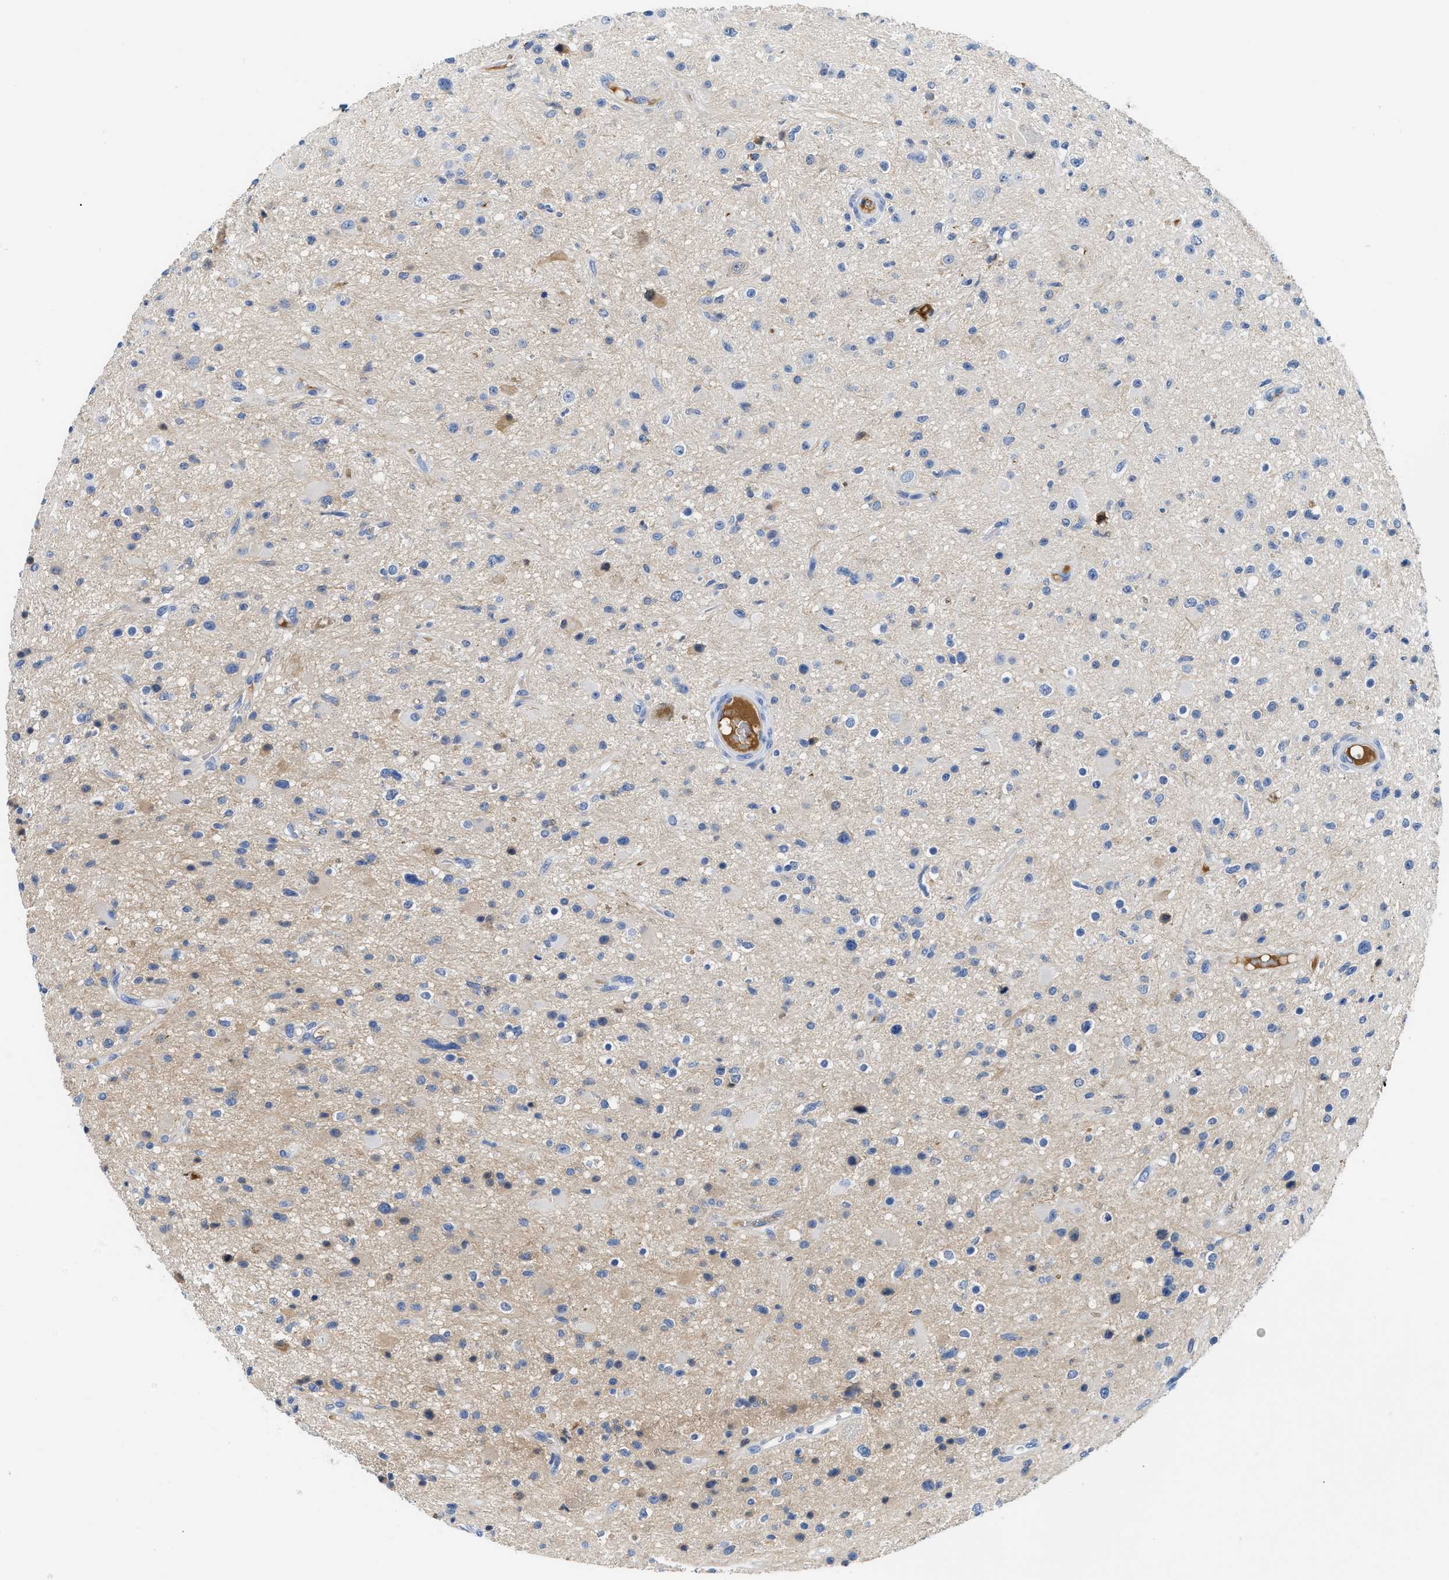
{"staining": {"intensity": "negative", "quantity": "none", "location": "none"}, "tissue": "glioma", "cell_type": "Tumor cells", "image_type": "cancer", "snomed": [{"axis": "morphology", "description": "Glioma, malignant, High grade"}, {"axis": "topography", "description": "Brain"}], "caption": "DAB (3,3'-diaminobenzidine) immunohistochemical staining of glioma shows no significant positivity in tumor cells. Nuclei are stained in blue.", "gene": "GC", "patient": {"sex": "male", "age": 33}}